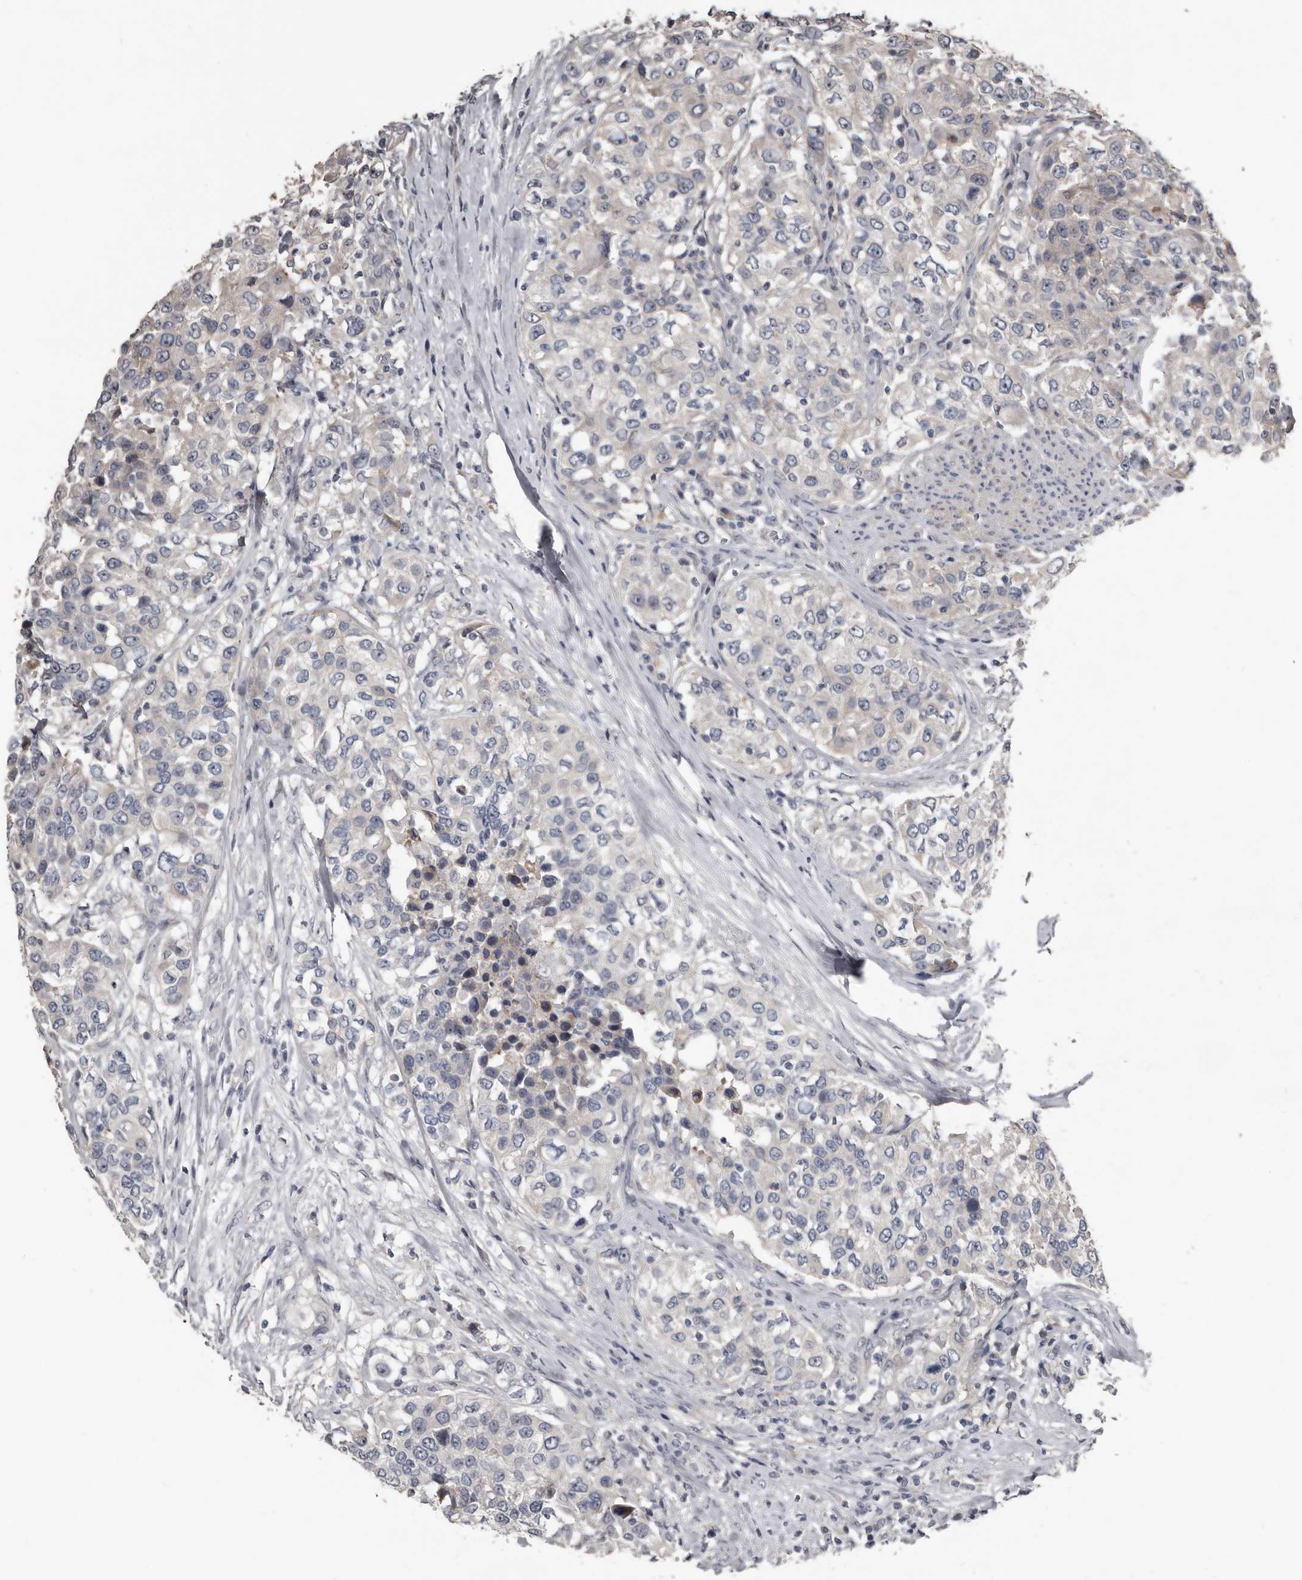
{"staining": {"intensity": "negative", "quantity": "none", "location": "none"}, "tissue": "urothelial cancer", "cell_type": "Tumor cells", "image_type": "cancer", "snomed": [{"axis": "morphology", "description": "Urothelial carcinoma, High grade"}, {"axis": "topography", "description": "Urinary bladder"}], "caption": "DAB immunohistochemical staining of human urothelial cancer displays no significant staining in tumor cells.", "gene": "DHPS", "patient": {"sex": "female", "age": 80}}